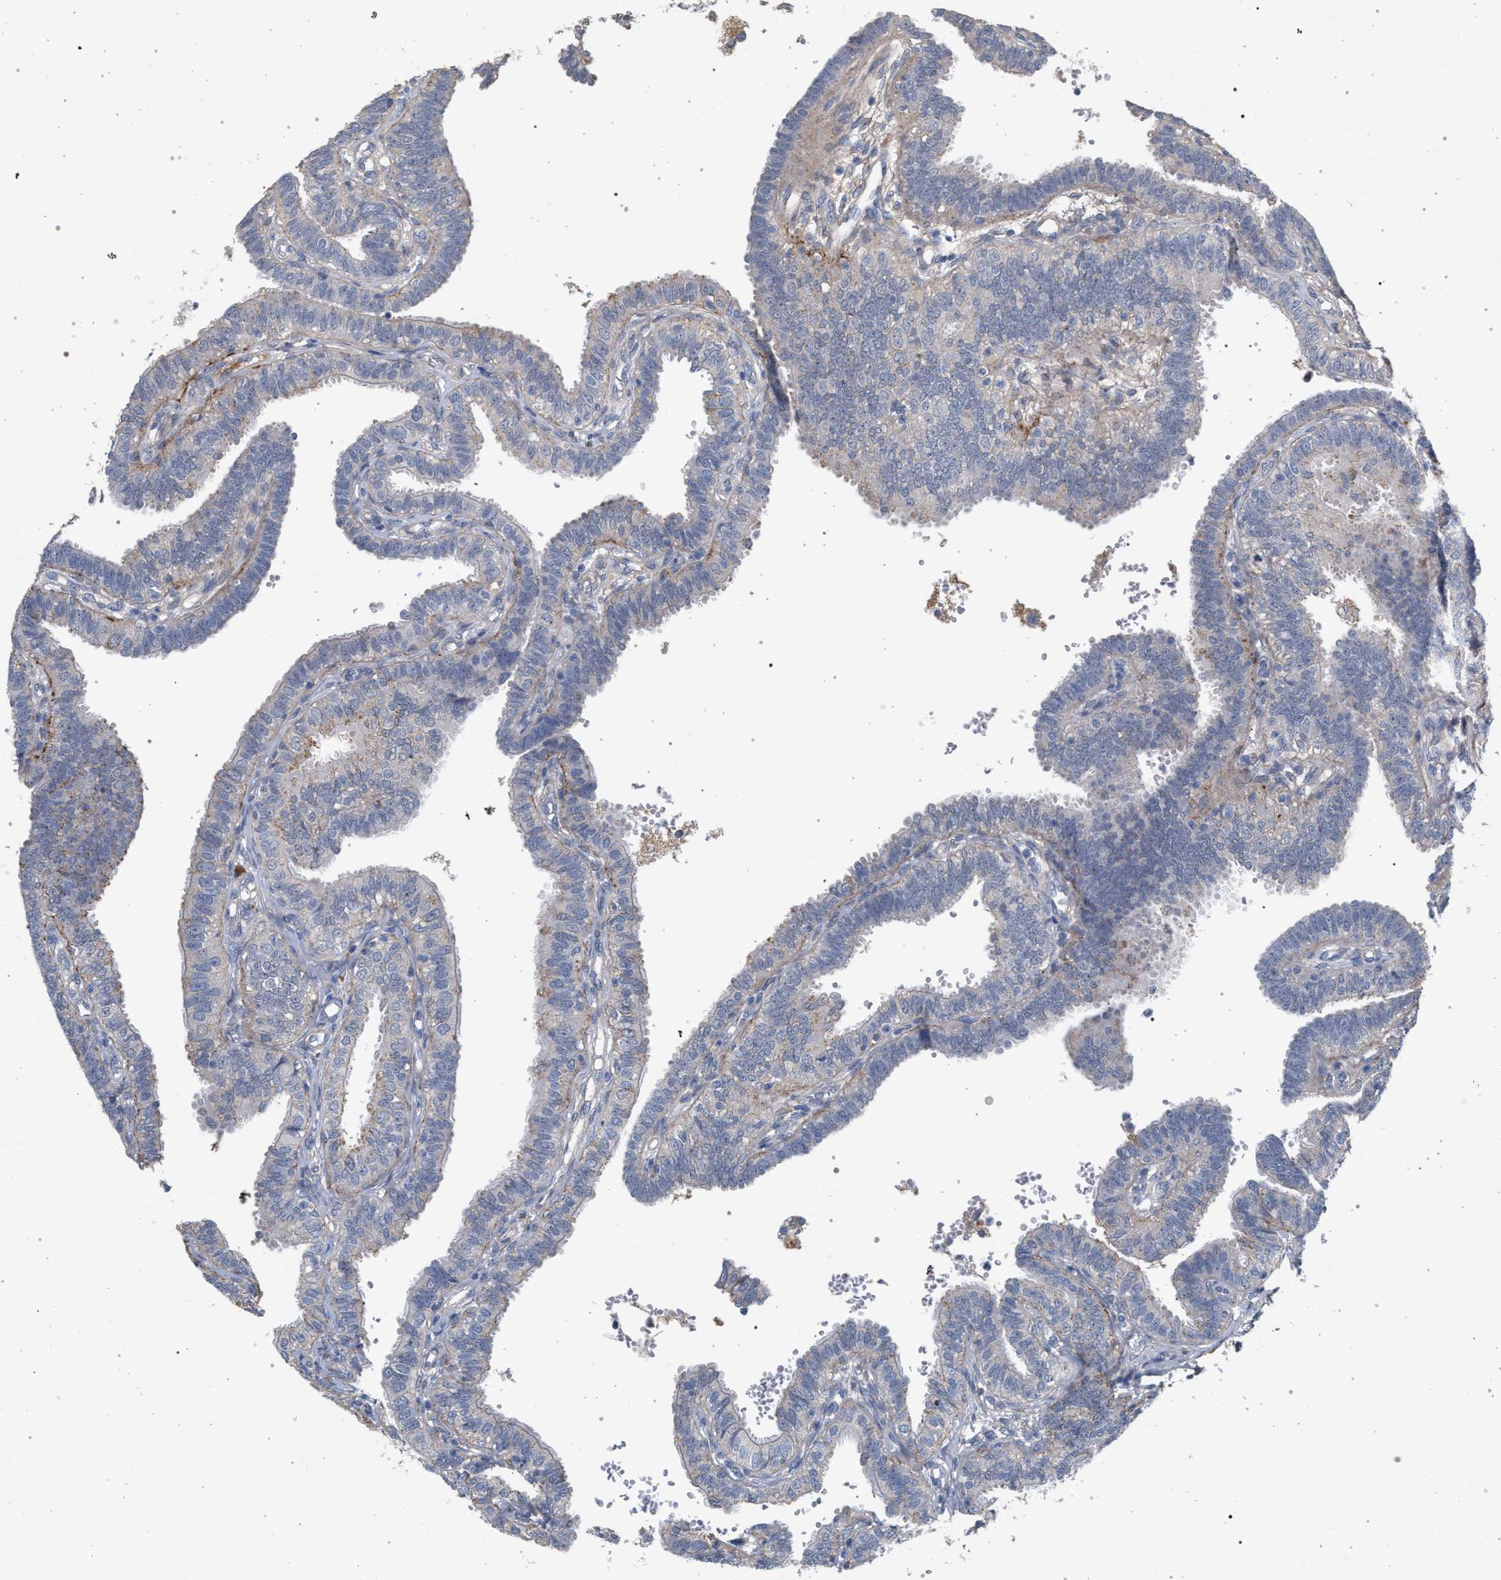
{"staining": {"intensity": "negative", "quantity": "none", "location": "none"}, "tissue": "fallopian tube", "cell_type": "Glandular cells", "image_type": "normal", "snomed": [{"axis": "morphology", "description": "Normal tissue, NOS"}, {"axis": "topography", "description": "Fallopian tube"}, {"axis": "topography", "description": "Placenta"}], "caption": "DAB immunohistochemical staining of normal fallopian tube shows no significant staining in glandular cells.", "gene": "MAMDC2", "patient": {"sex": "female", "age": 34}}